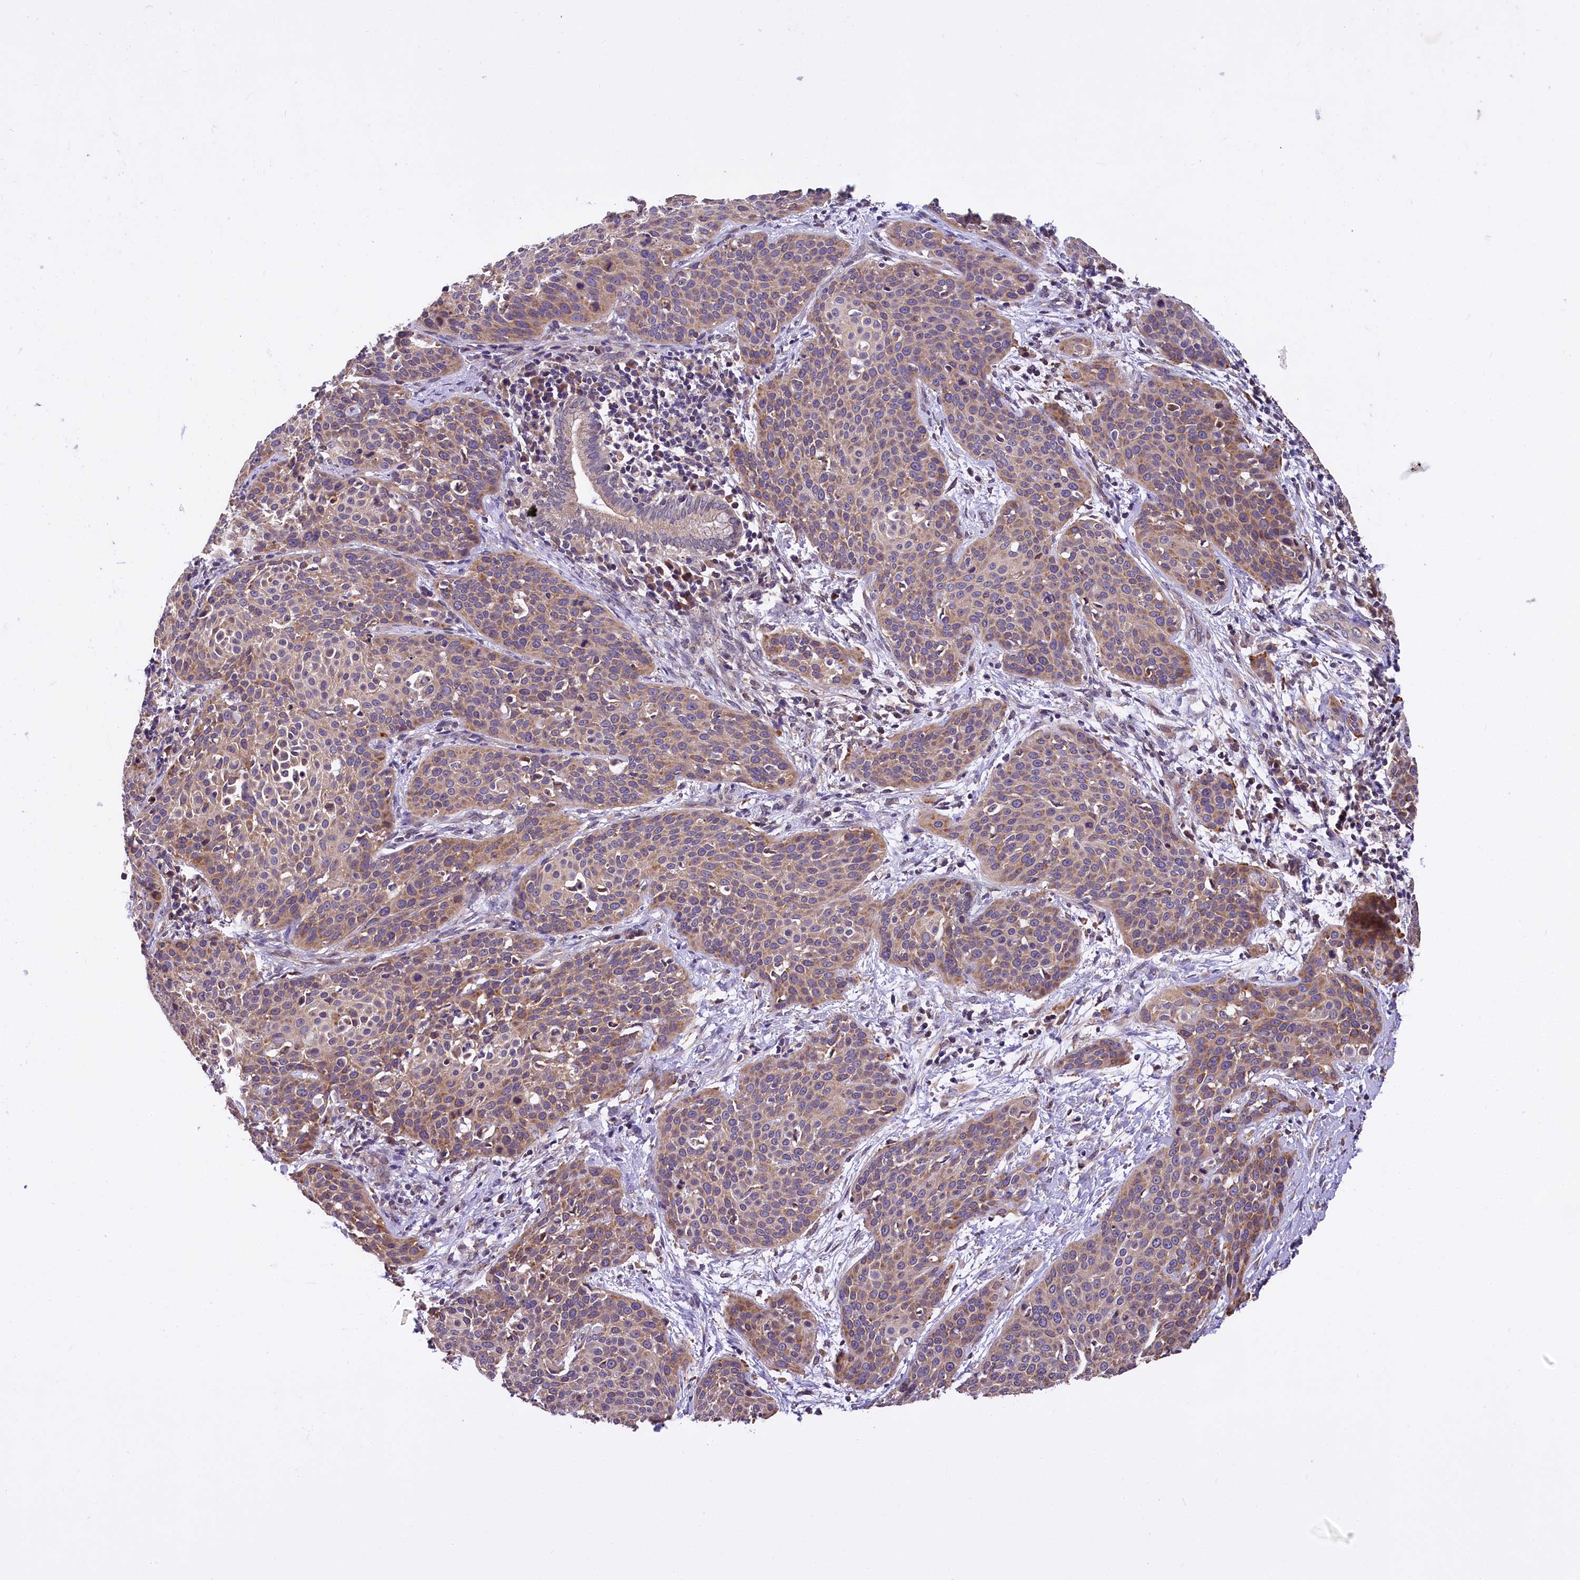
{"staining": {"intensity": "moderate", "quantity": "25%-75%", "location": "cytoplasmic/membranous"}, "tissue": "cervical cancer", "cell_type": "Tumor cells", "image_type": "cancer", "snomed": [{"axis": "morphology", "description": "Squamous cell carcinoma, NOS"}, {"axis": "topography", "description": "Cervix"}], "caption": "A brown stain labels moderate cytoplasmic/membranous expression of a protein in squamous cell carcinoma (cervical) tumor cells.", "gene": "SUPV3L1", "patient": {"sex": "female", "age": 38}}